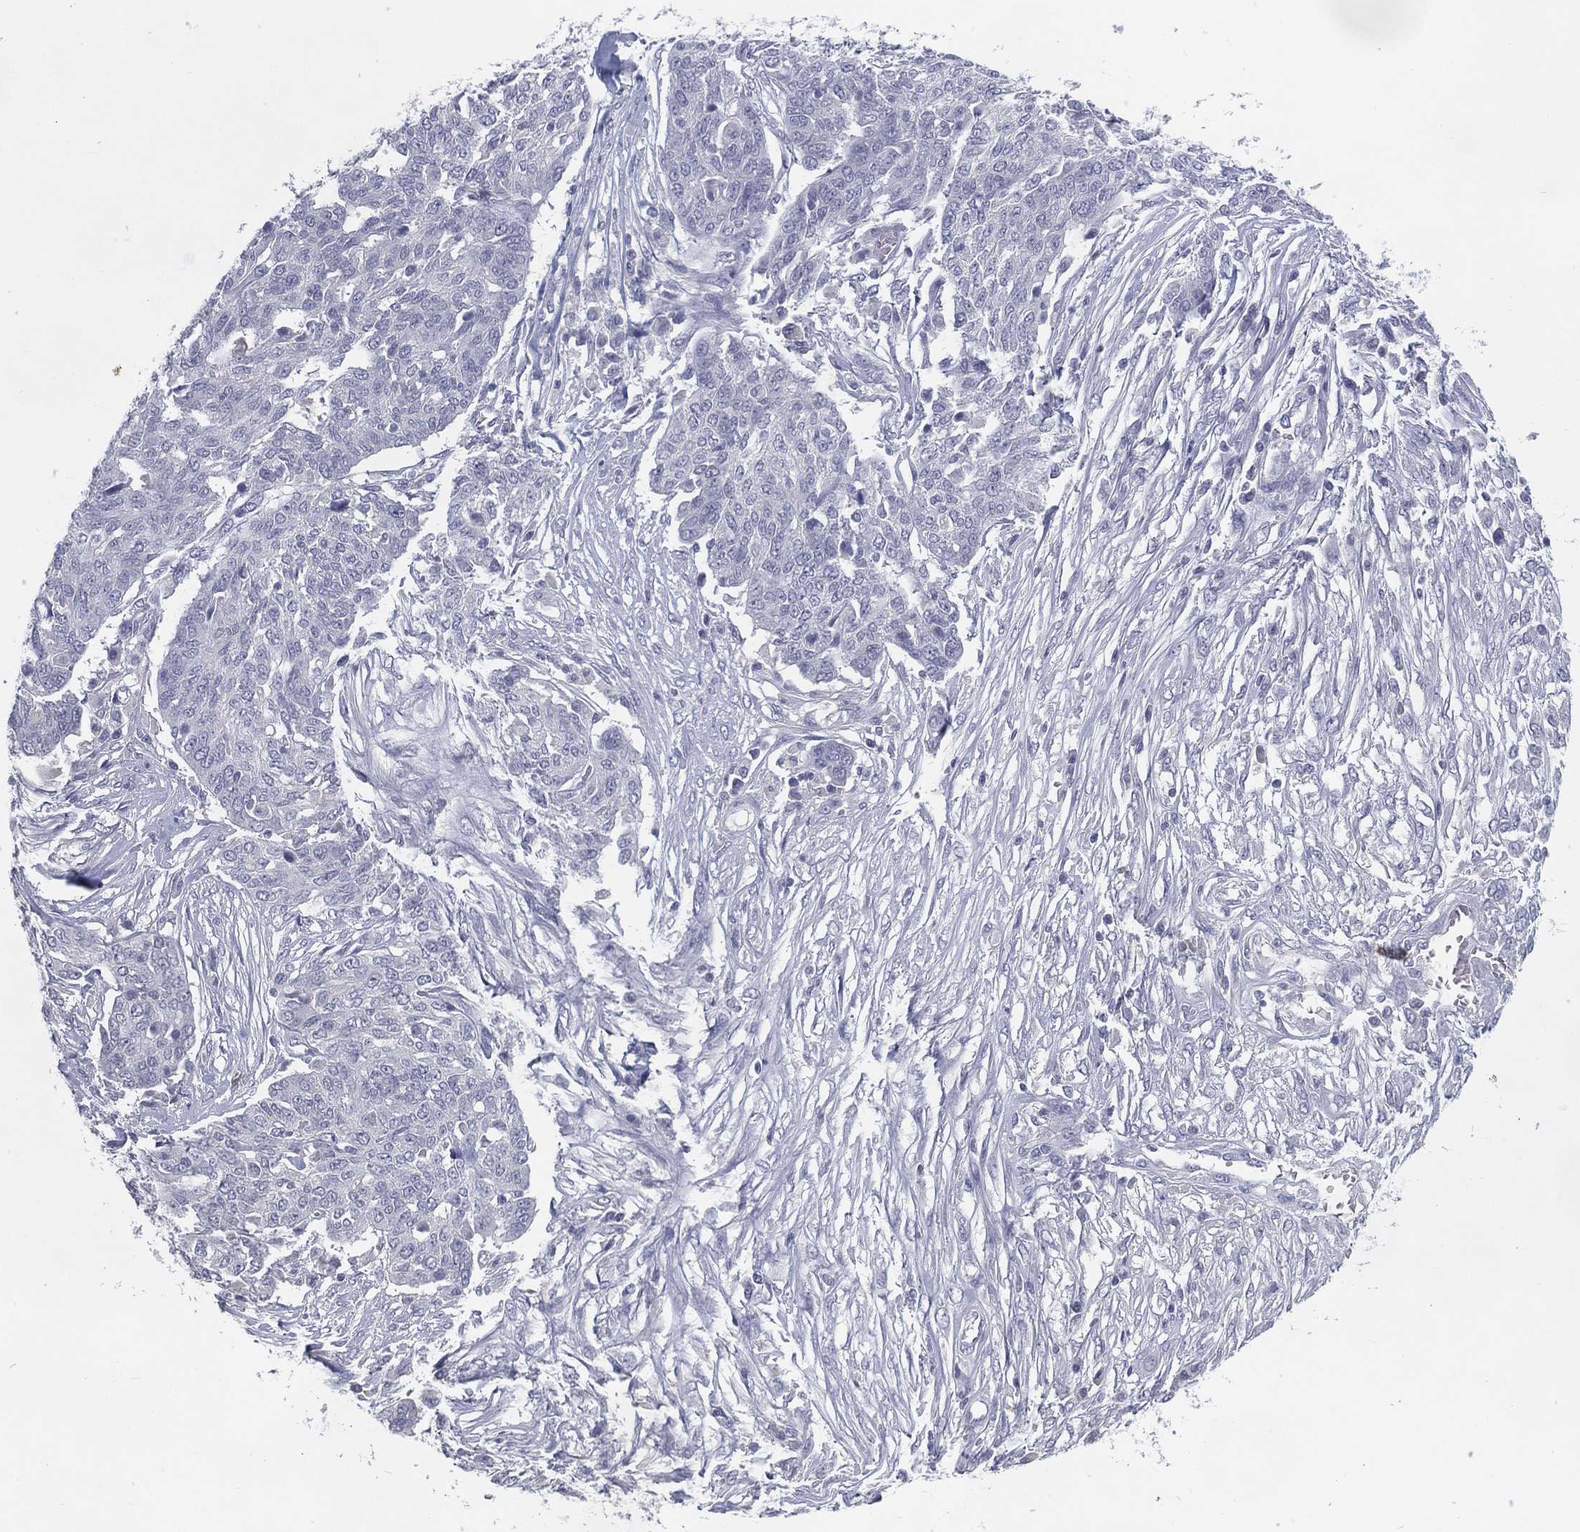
{"staining": {"intensity": "negative", "quantity": "none", "location": "none"}, "tissue": "ovarian cancer", "cell_type": "Tumor cells", "image_type": "cancer", "snomed": [{"axis": "morphology", "description": "Cystadenocarcinoma, serous, NOS"}, {"axis": "topography", "description": "Ovary"}], "caption": "Immunohistochemistry of ovarian serous cystadenocarcinoma shows no positivity in tumor cells.", "gene": "KRT35", "patient": {"sex": "female", "age": 67}}